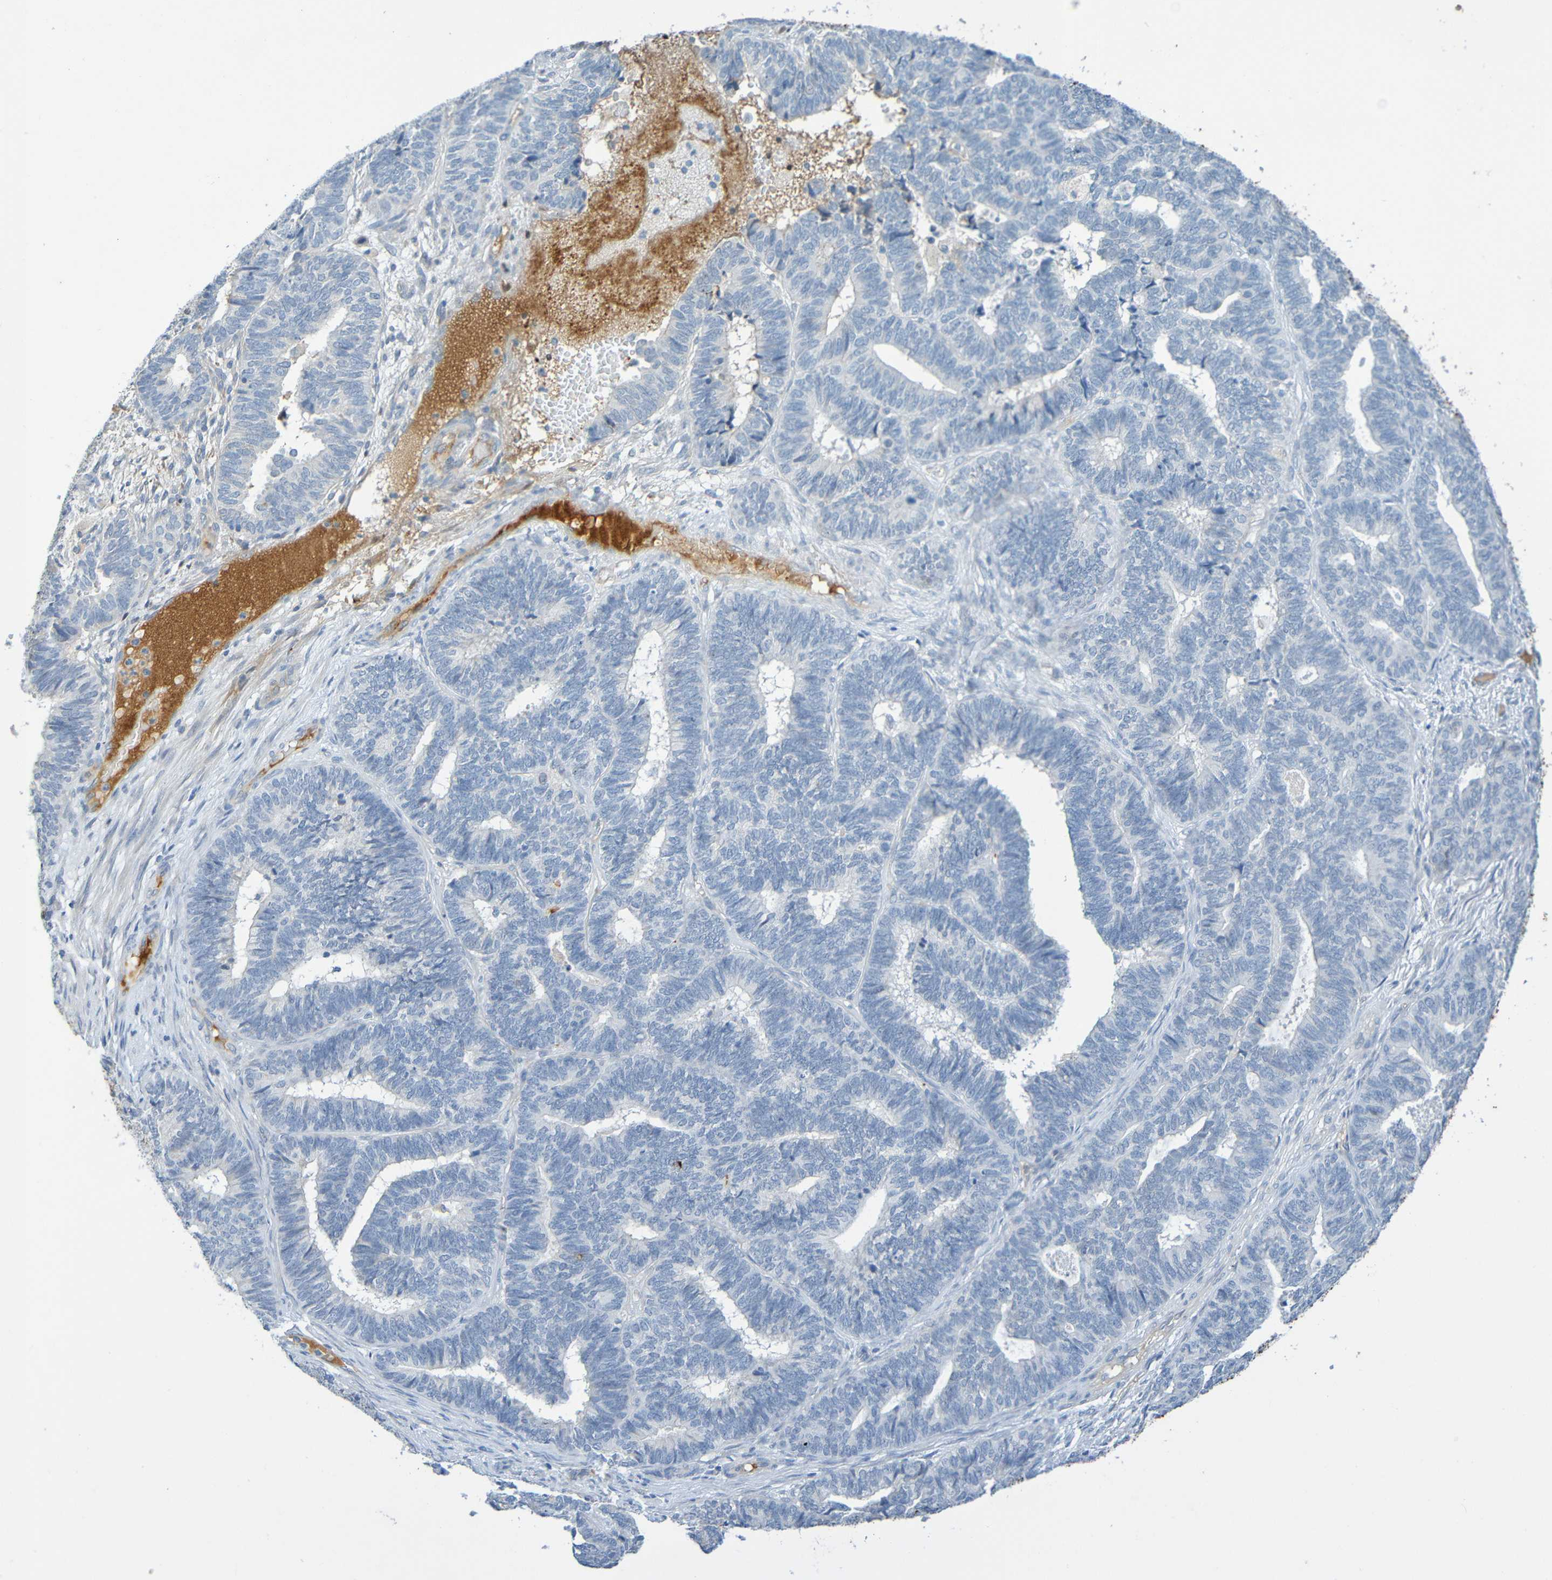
{"staining": {"intensity": "negative", "quantity": "none", "location": "none"}, "tissue": "endometrial cancer", "cell_type": "Tumor cells", "image_type": "cancer", "snomed": [{"axis": "morphology", "description": "Adenocarcinoma, NOS"}, {"axis": "topography", "description": "Endometrium"}], "caption": "This is an immunohistochemistry (IHC) image of human endometrial cancer. There is no positivity in tumor cells.", "gene": "IL10", "patient": {"sex": "female", "age": 70}}